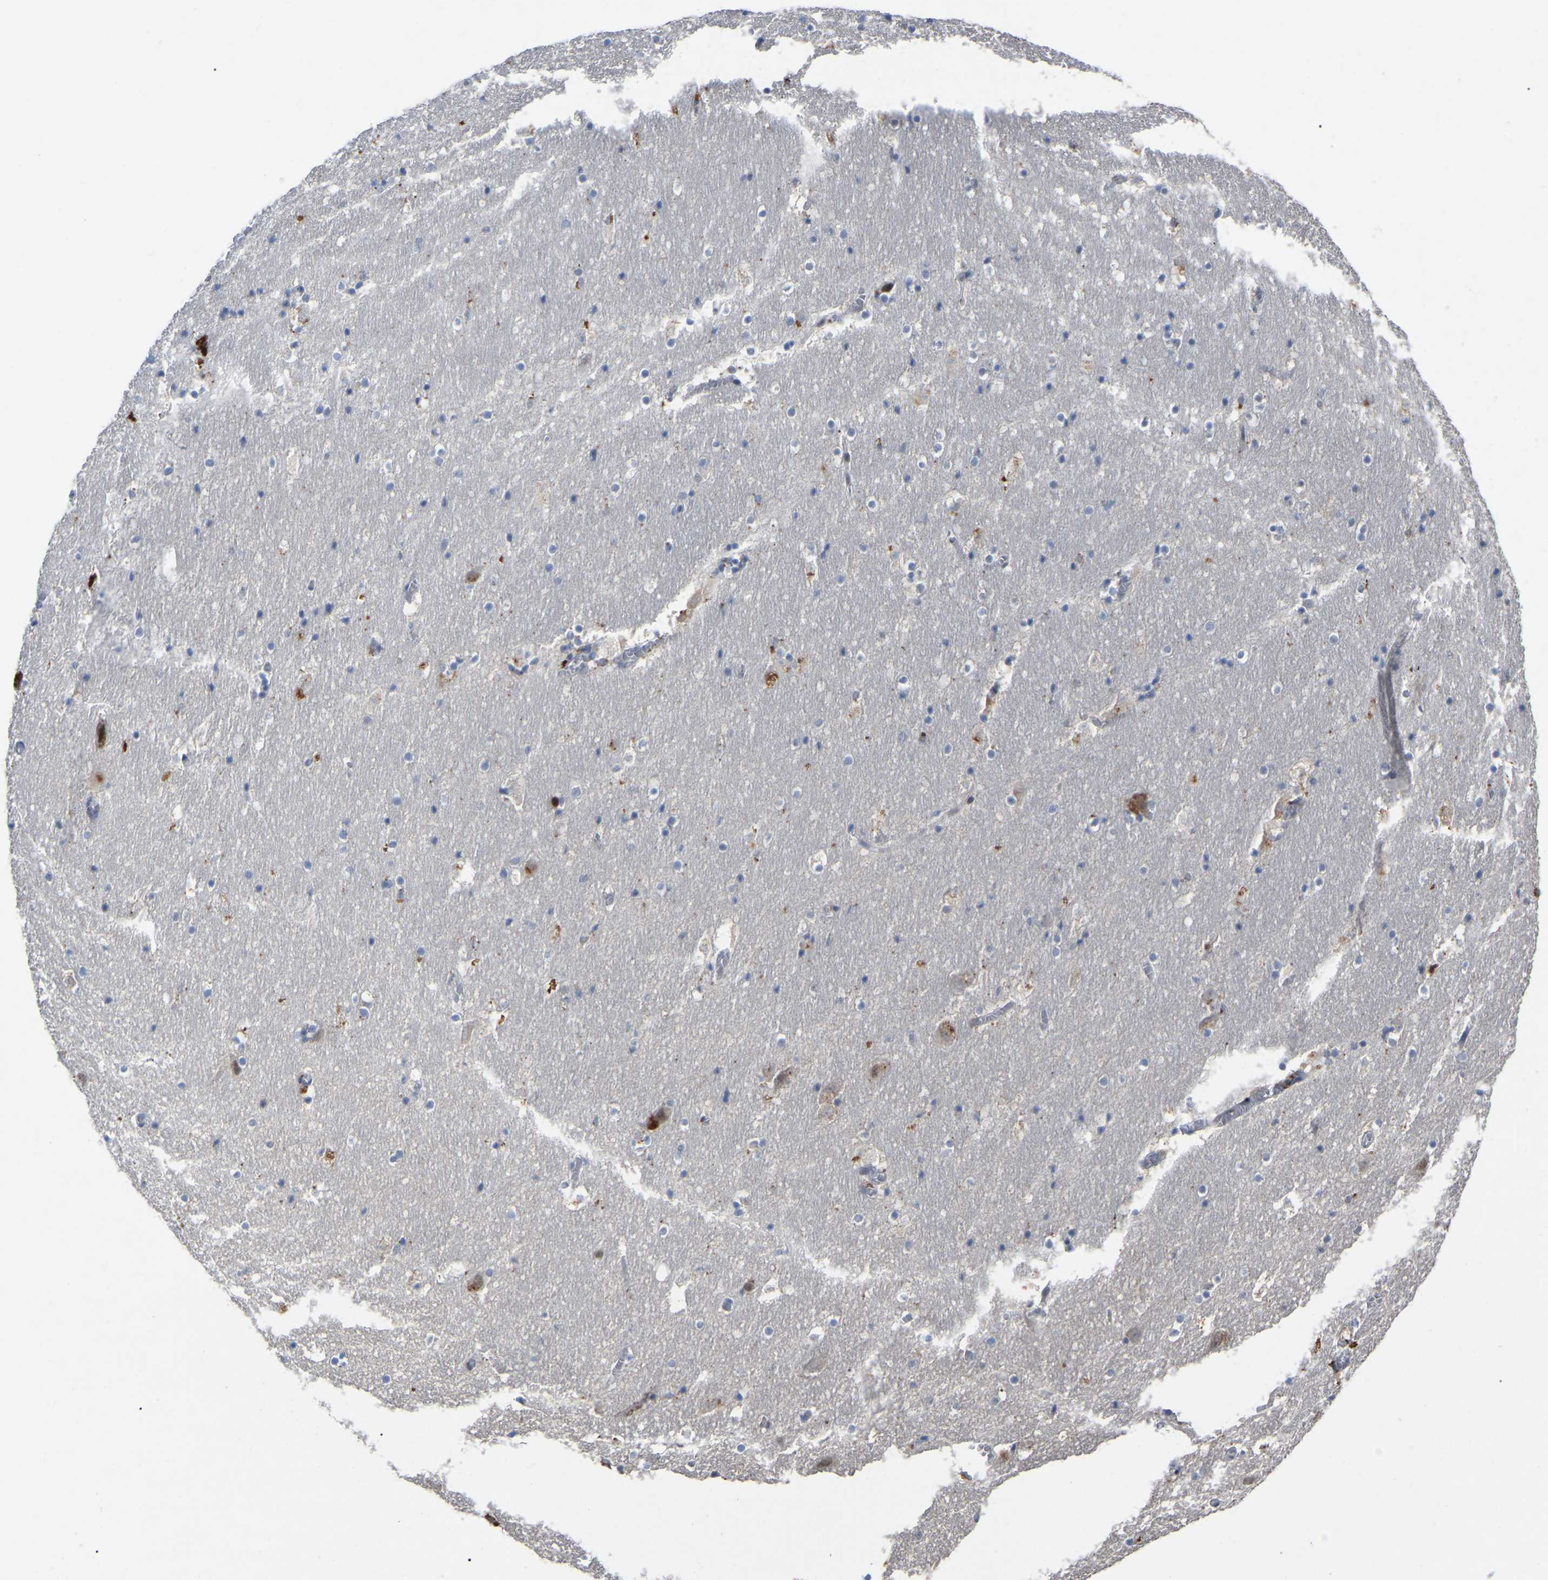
{"staining": {"intensity": "strong", "quantity": "<25%", "location": "cytoplasmic/membranous"}, "tissue": "hippocampus", "cell_type": "Glial cells", "image_type": "normal", "snomed": [{"axis": "morphology", "description": "Normal tissue, NOS"}, {"axis": "topography", "description": "Hippocampus"}], "caption": "High-power microscopy captured an IHC image of normal hippocampus, revealing strong cytoplasmic/membranous expression in about <25% of glial cells.", "gene": "SMPD2", "patient": {"sex": "male", "age": 45}}